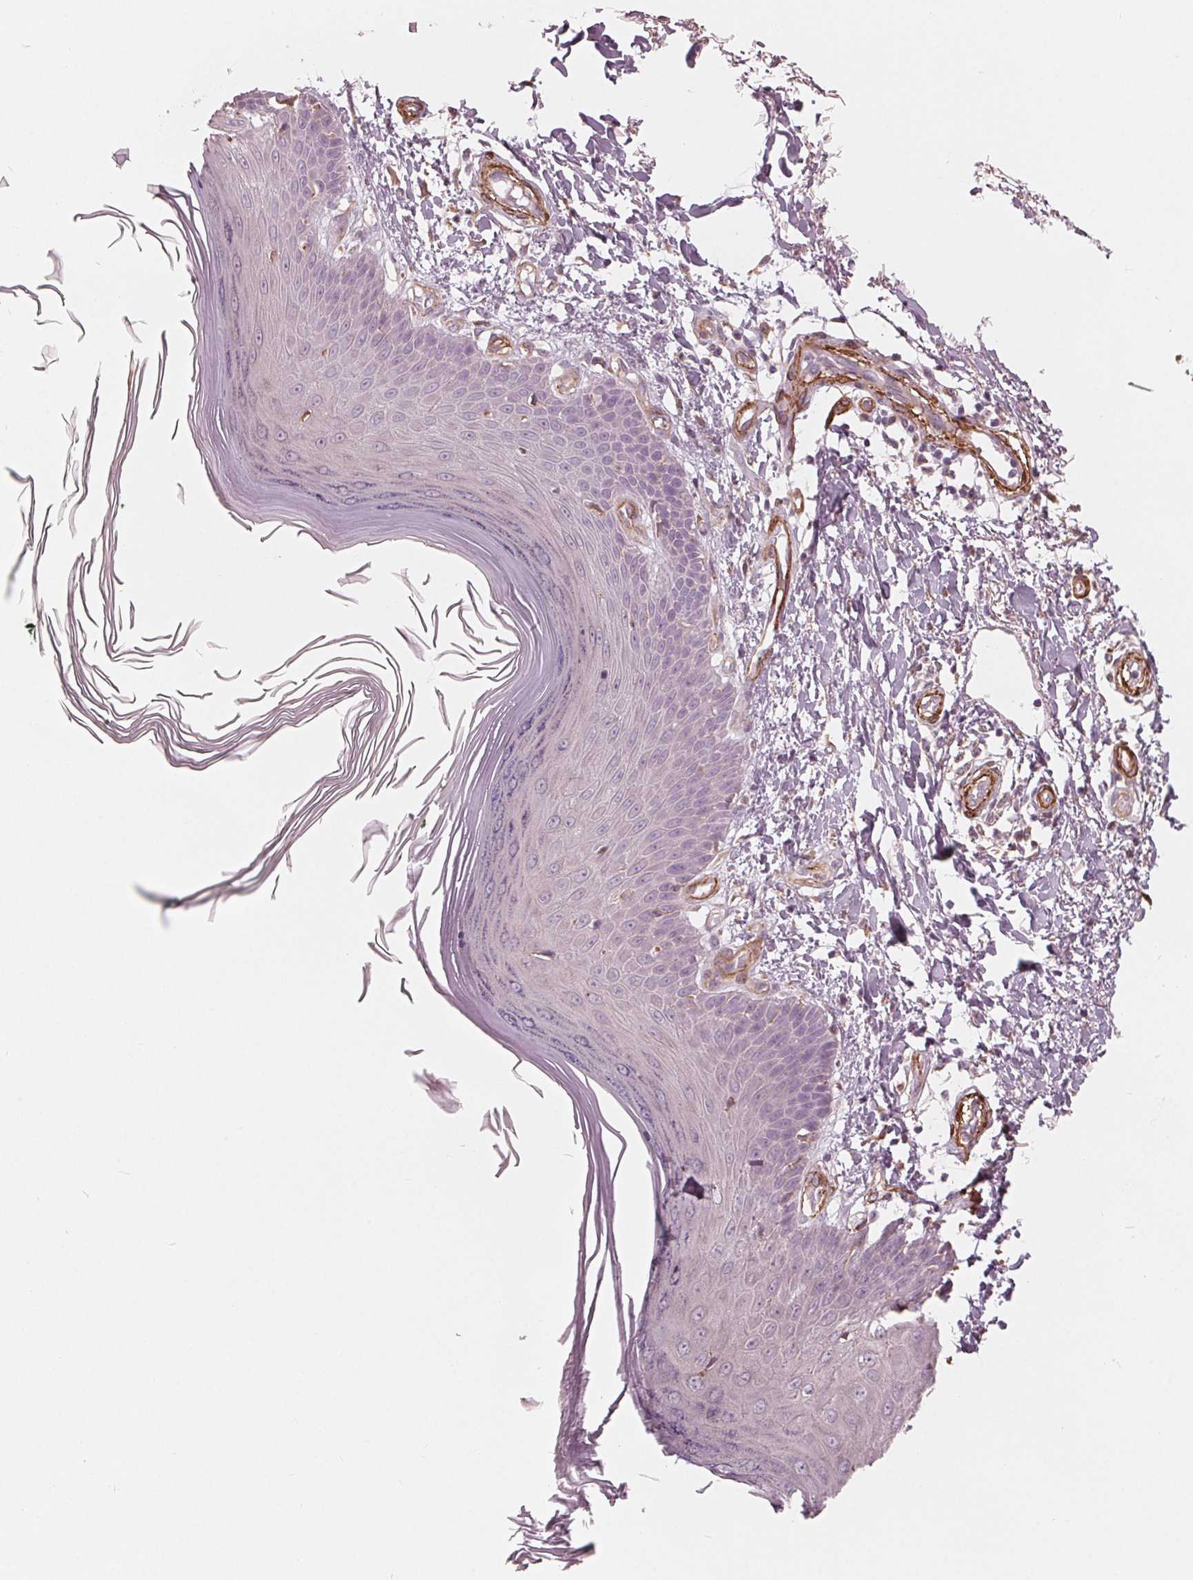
{"staining": {"intensity": "weak", "quantity": "<25%", "location": "cytoplasmic/membranous"}, "tissue": "skin", "cell_type": "Fibroblasts", "image_type": "normal", "snomed": [{"axis": "morphology", "description": "Normal tissue, NOS"}, {"axis": "topography", "description": "Skin"}], "caption": "Immunohistochemistry micrograph of normal human skin stained for a protein (brown), which demonstrates no expression in fibroblasts.", "gene": "MIER3", "patient": {"sex": "female", "age": 62}}